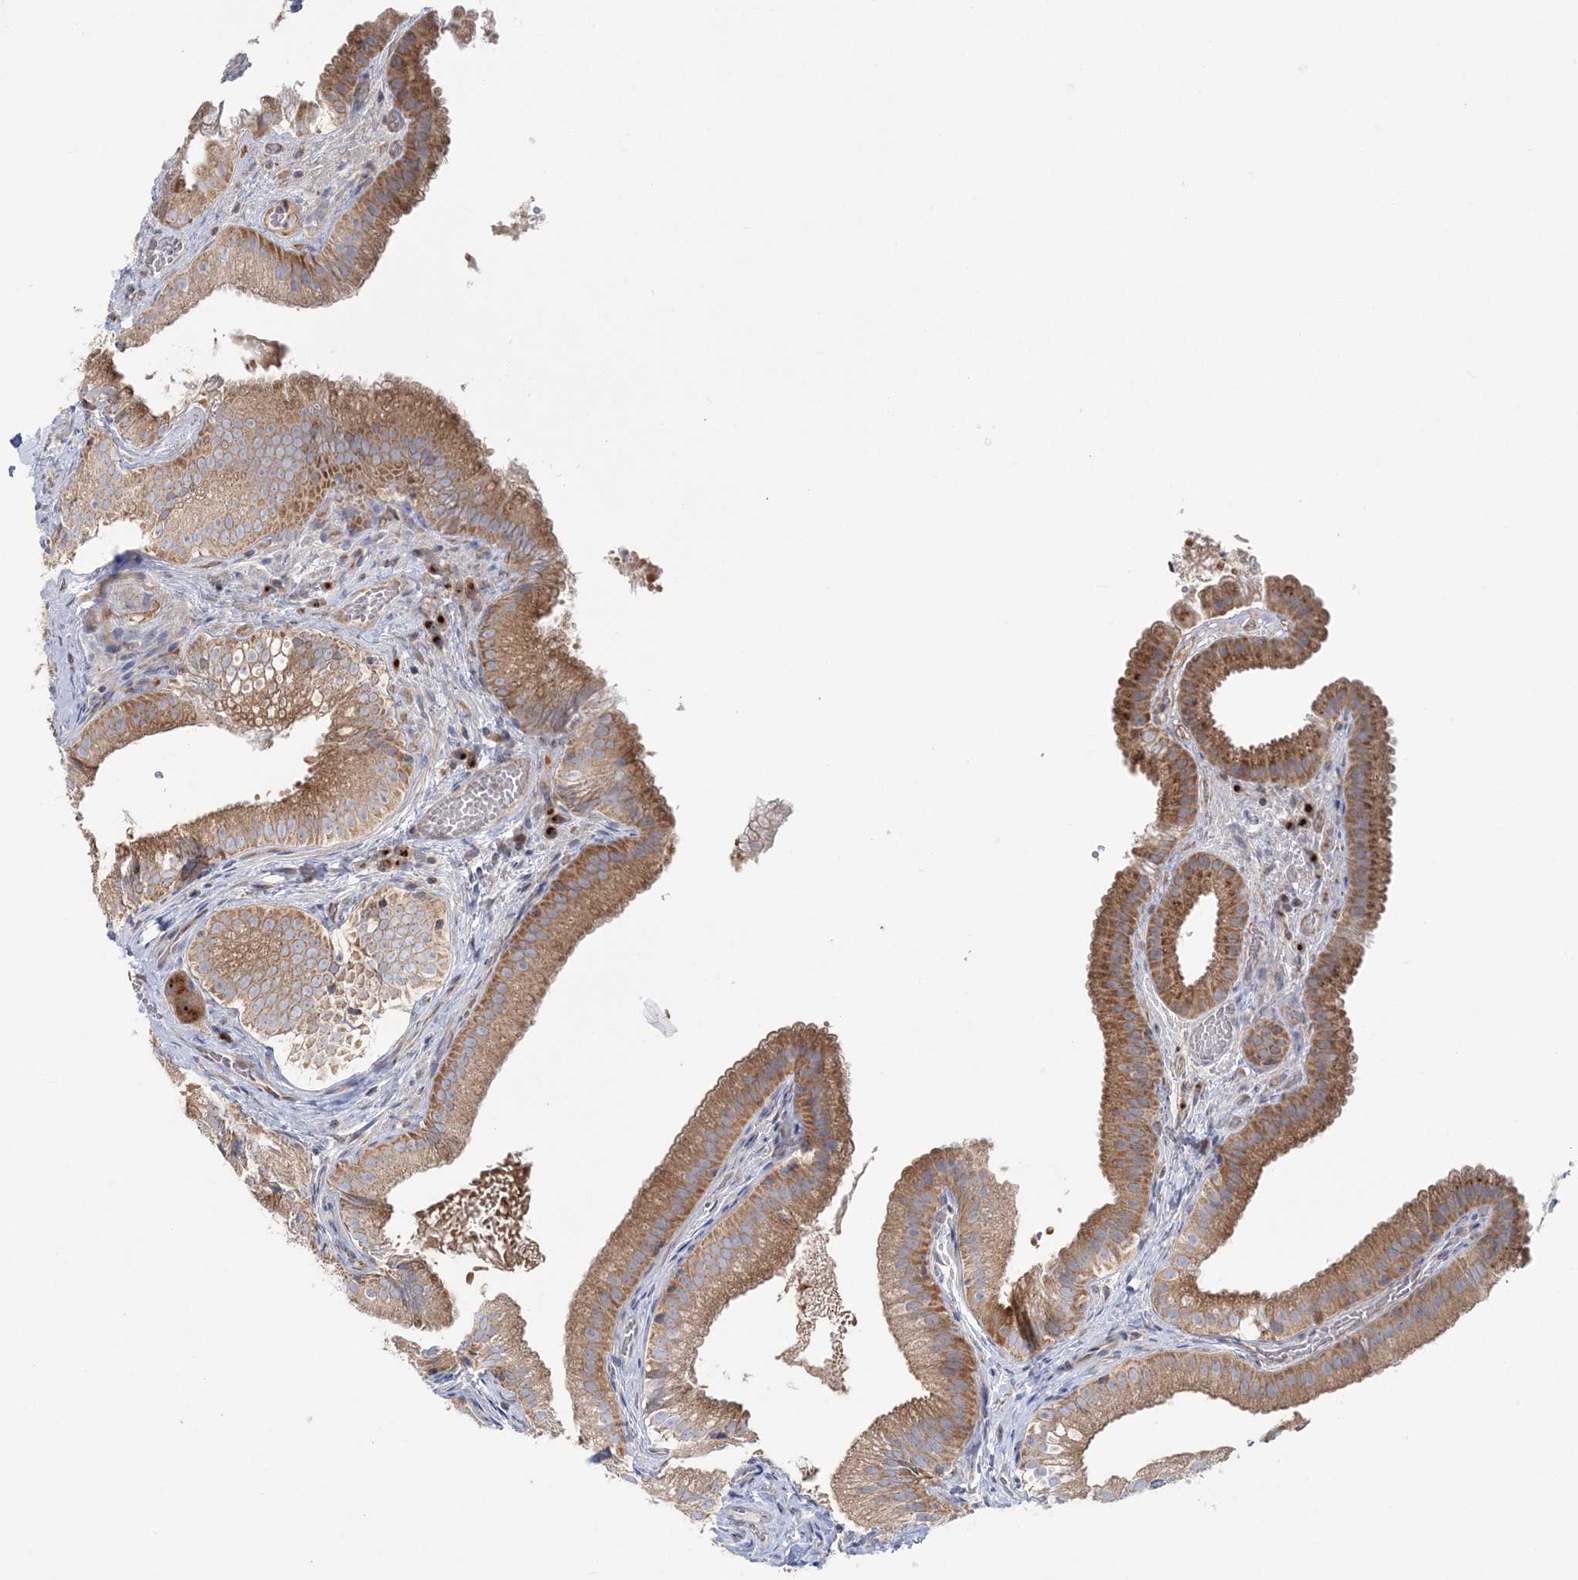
{"staining": {"intensity": "moderate", "quantity": ">75%", "location": "cytoplasmic/membranous"}, "tissue": "gallbladder", "cell_type": "Glandular cells", "image_type": "normal", "snomed": [{"axis": "morphology", "description": "Normal tissue, NOS"}, {"axis": "topography", "description": "Gallbladder"}], "caption": "This image shows immunohistochemistry staining of benign human gallbladder, with medium moderate cytoplasmic/membranous expression in about >75% of glandular cells.", "gene": "MMADHC", "patient": {"sex": "female", "age": 30}}